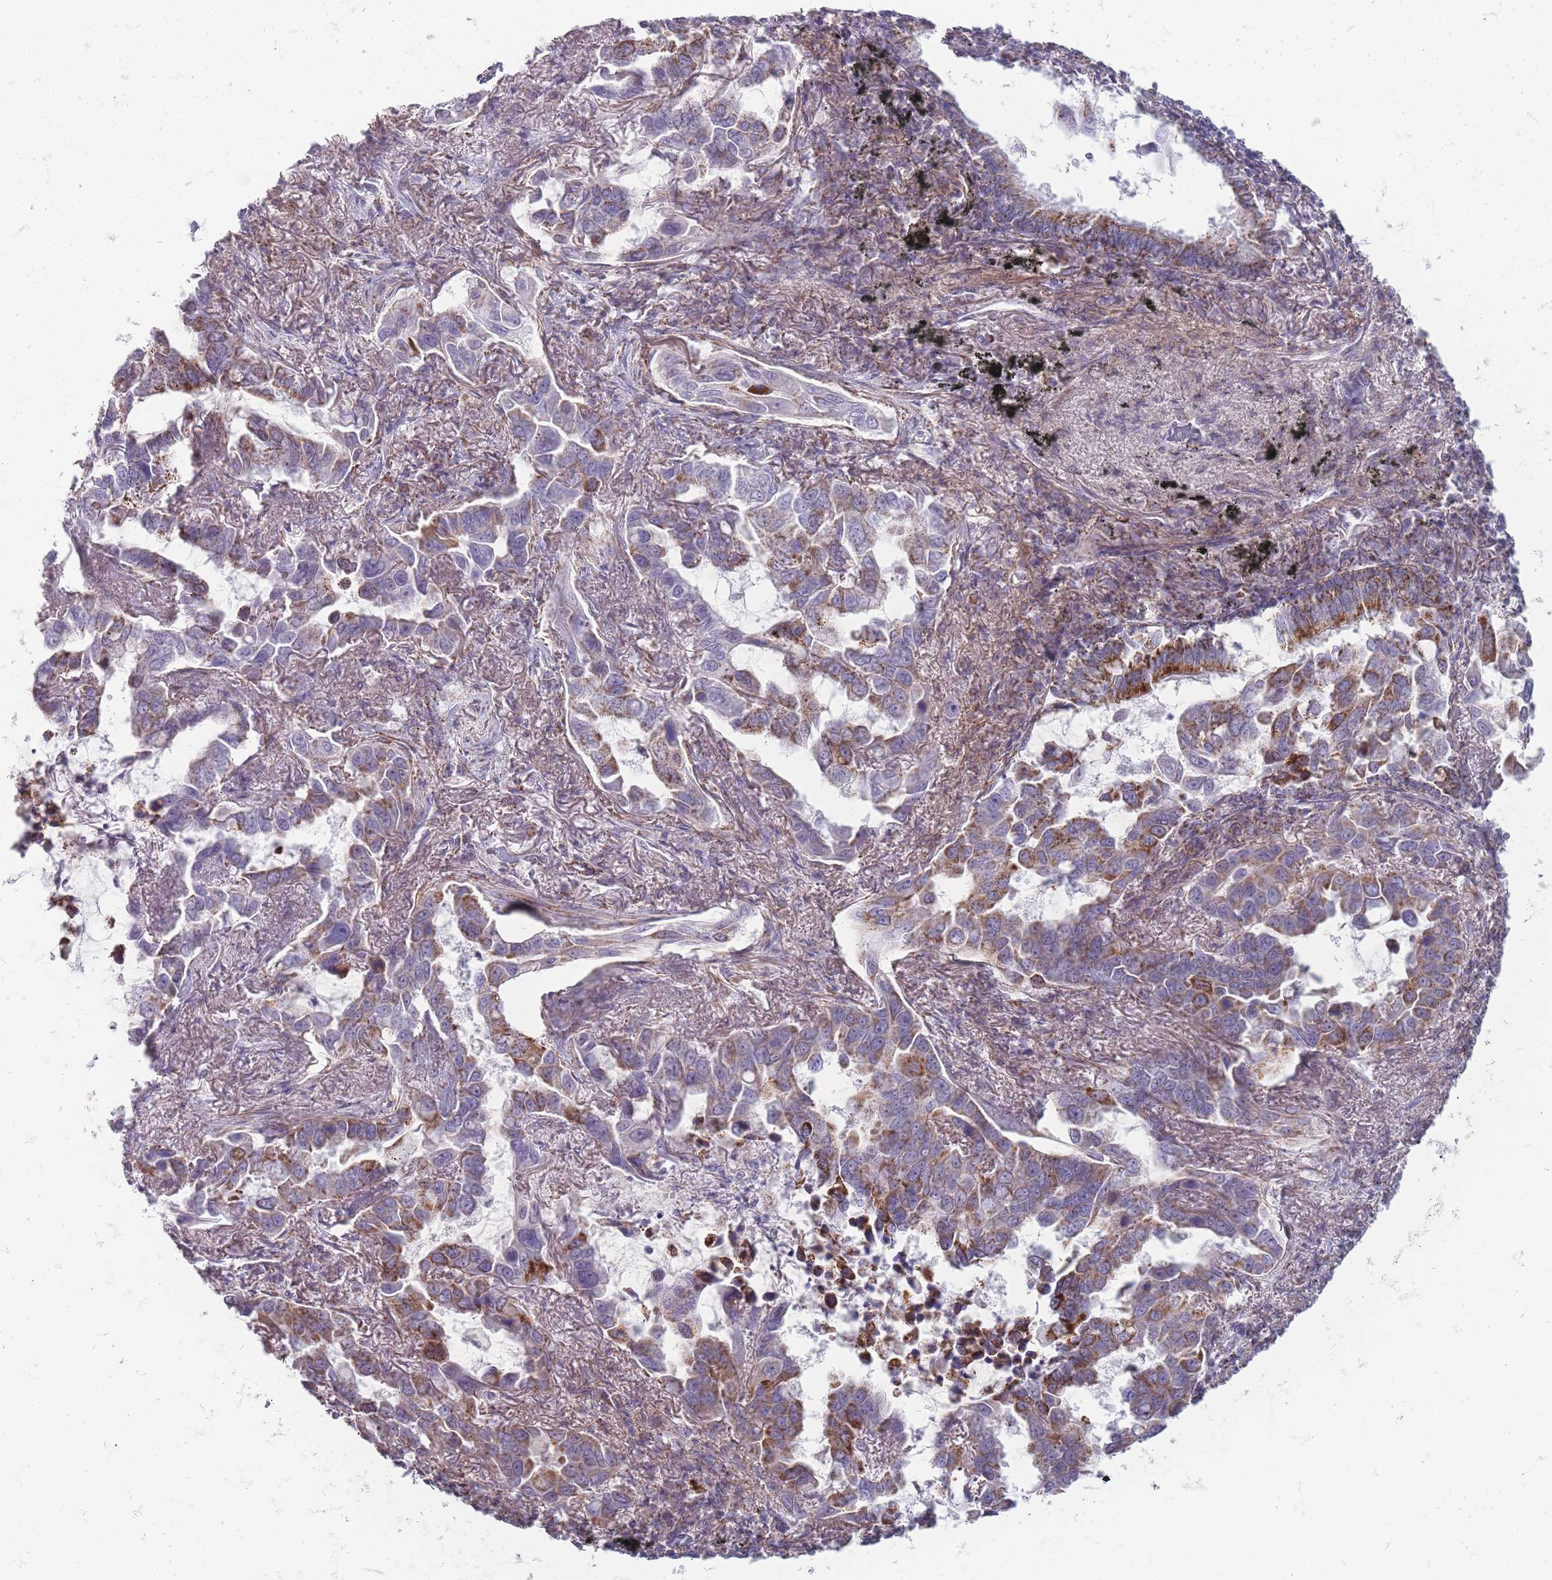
{"staining": {"intensity": "moderate", "quantity": "<25%", "location": "cytoplasmic/membranous"}, "tissue": "lung cancer", "cell_type": "Tumor cells", "image_type": "cancer", "snomed": [{"axis": "morphology", "description": "Adenocarcinoma, NOS"}, {"axis": "topography", "description": "Lung"}], "caption": "Lung adenocarcinoma stained with immunohistochemistry (IHC) demonstrates moderate cytoplasmic/membranous positivity in about <25% of tumor cells. (Stains: DAB (3,3'-diaminobenzidine) in brown, nuclei in blue, Microscopy: brightfield microscopy at high magnification).", "gene": "DCHS1", "patient": {"sex": "male", "age": 64}}